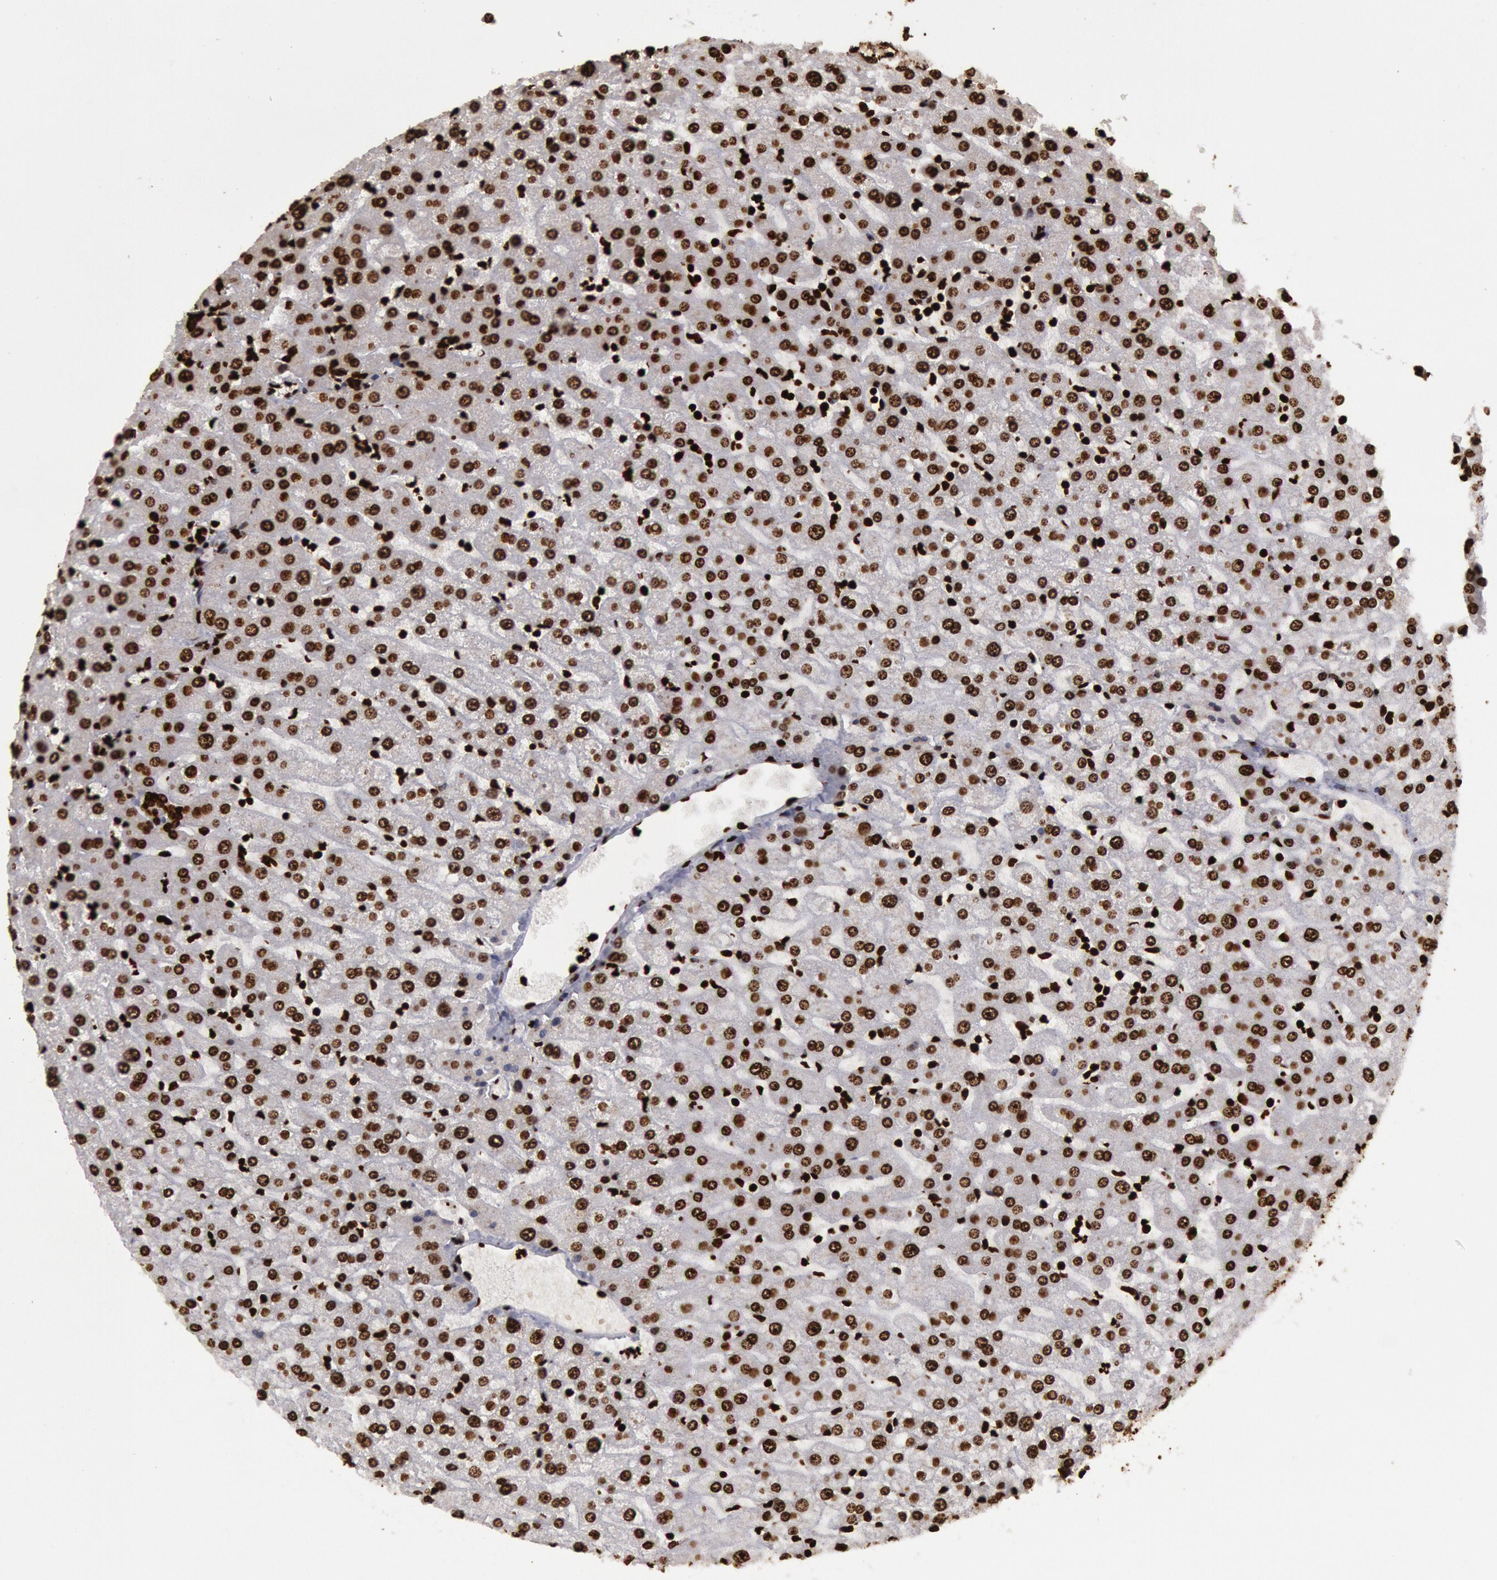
{"staining": {"intensity": "strong", "quantity": ">75%", "location": "nuclear"}, "tissue": "liver", "cell_type": "Cholangiocytes", "image_type": "normal", "snomed": [{"axis": "morphology", "description": "Normal tissue, NOS"}, {"axis": "morphology", "description": "Fibrosis, NOS"}, {"axis": "topography", "description": "Liver"}], "caption": "Immunohistochemistry (IHC) (DAB) staining of benign human liver demonstrates strong nuclear protein positivity in about >75% of cholangiocytes.", "gene": "H3", "patient": {"sex": "female", "age": 29}}